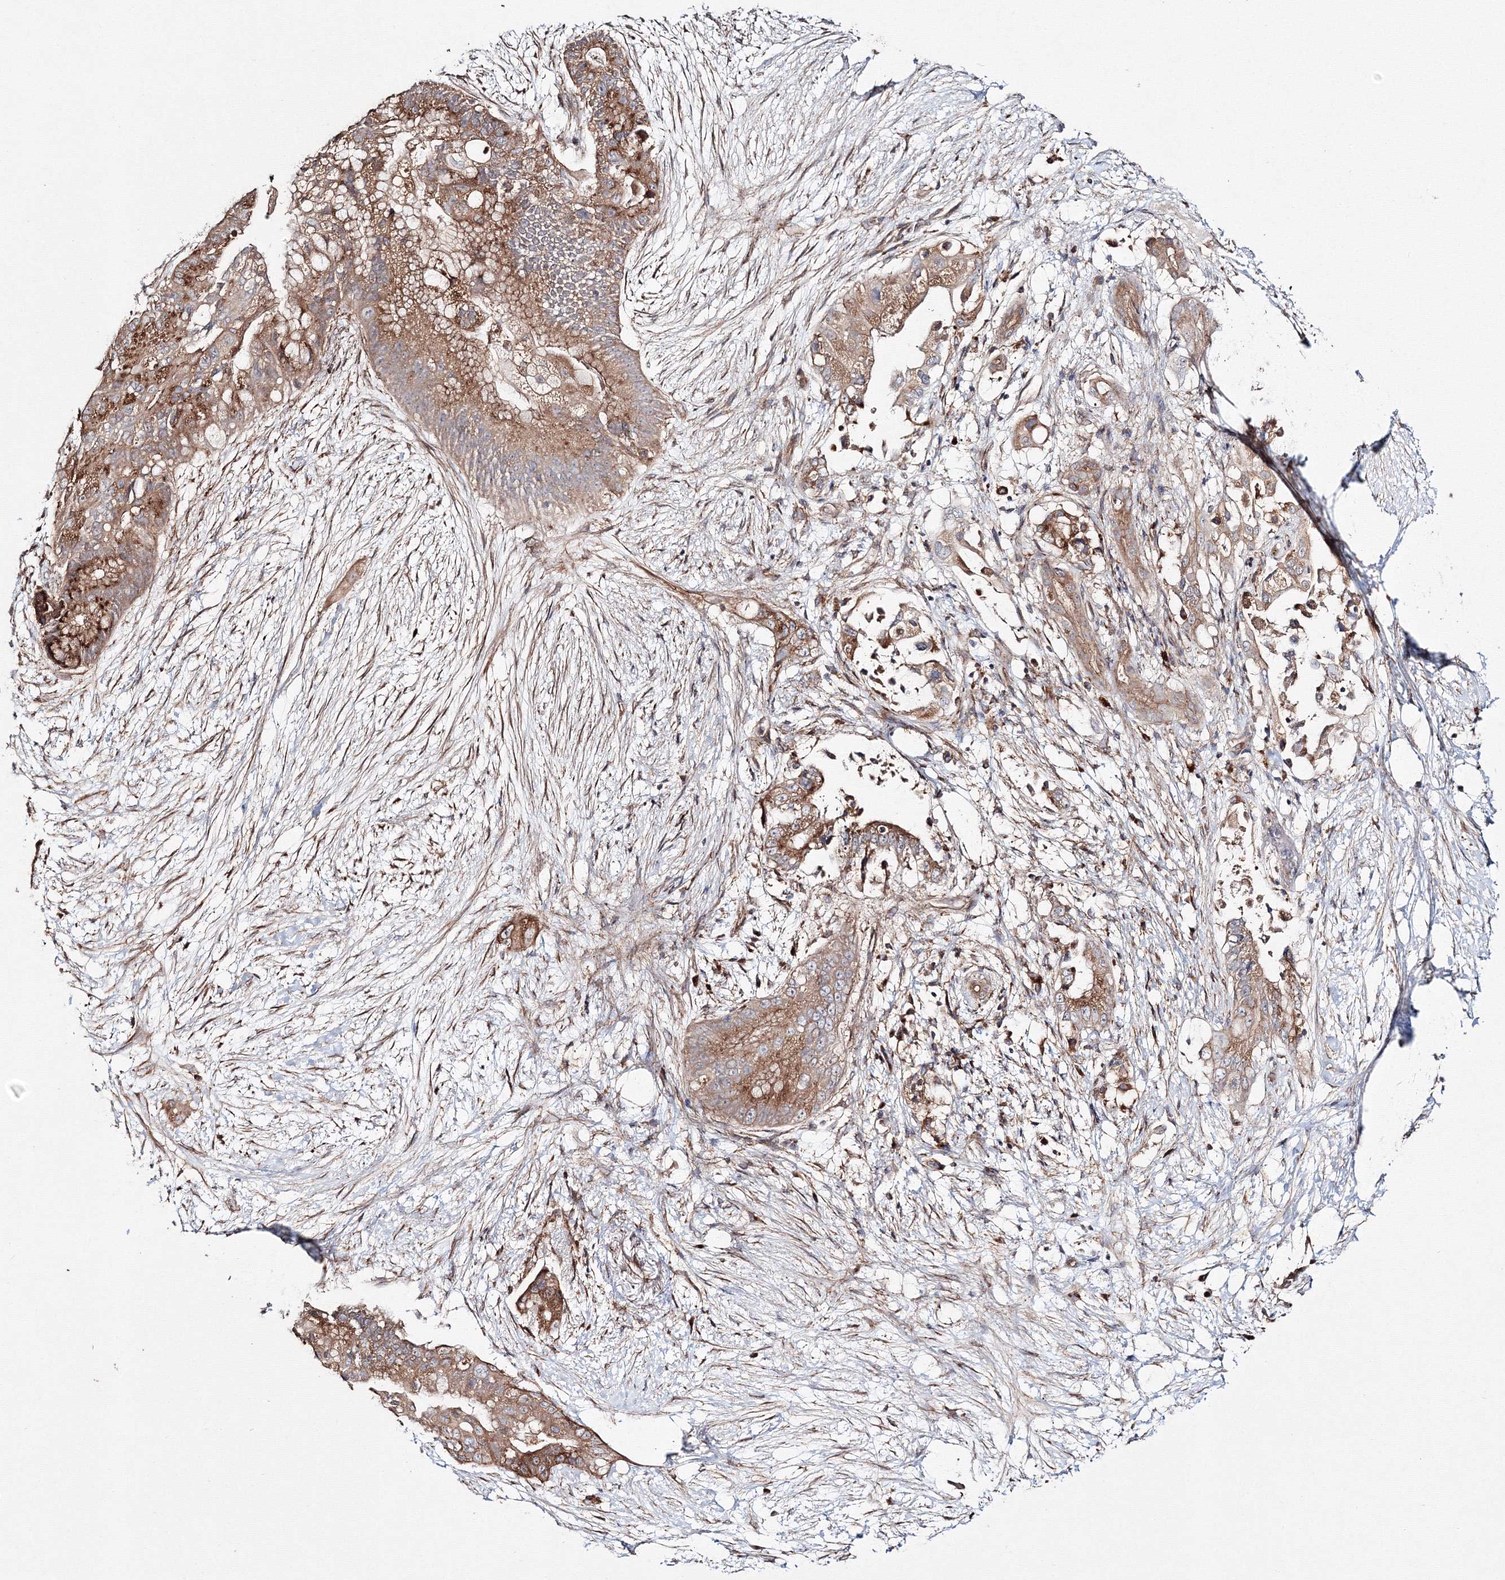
{"staining": {"intensity": "moderate", "quantity": ">75%", "location": "cytoplasmic/membranous"}, "tissue": "pancreatic cancer", "cell_type": "Tumor cells", "image_type": "cancer", "snomed": [{"axis": "morphology", "description": "Adenocarcinoma, NOS"}, {"axis": "topography", "description": "Pancreas"}], "caption": "DAB immunohistochemical staining of human pancreatic cancer (adenocarcinoma) reveals moderate cytoplasmic/membranous protein staining in approximately >75% of tumor cells. The staining was performed using DAB to visualize the protein expression in brown, while the nuclei were stained in blue with hematoxylin (Magnification: 20x).", "gene": "DDO", "patient": {"sex": "male", "age": 53}}